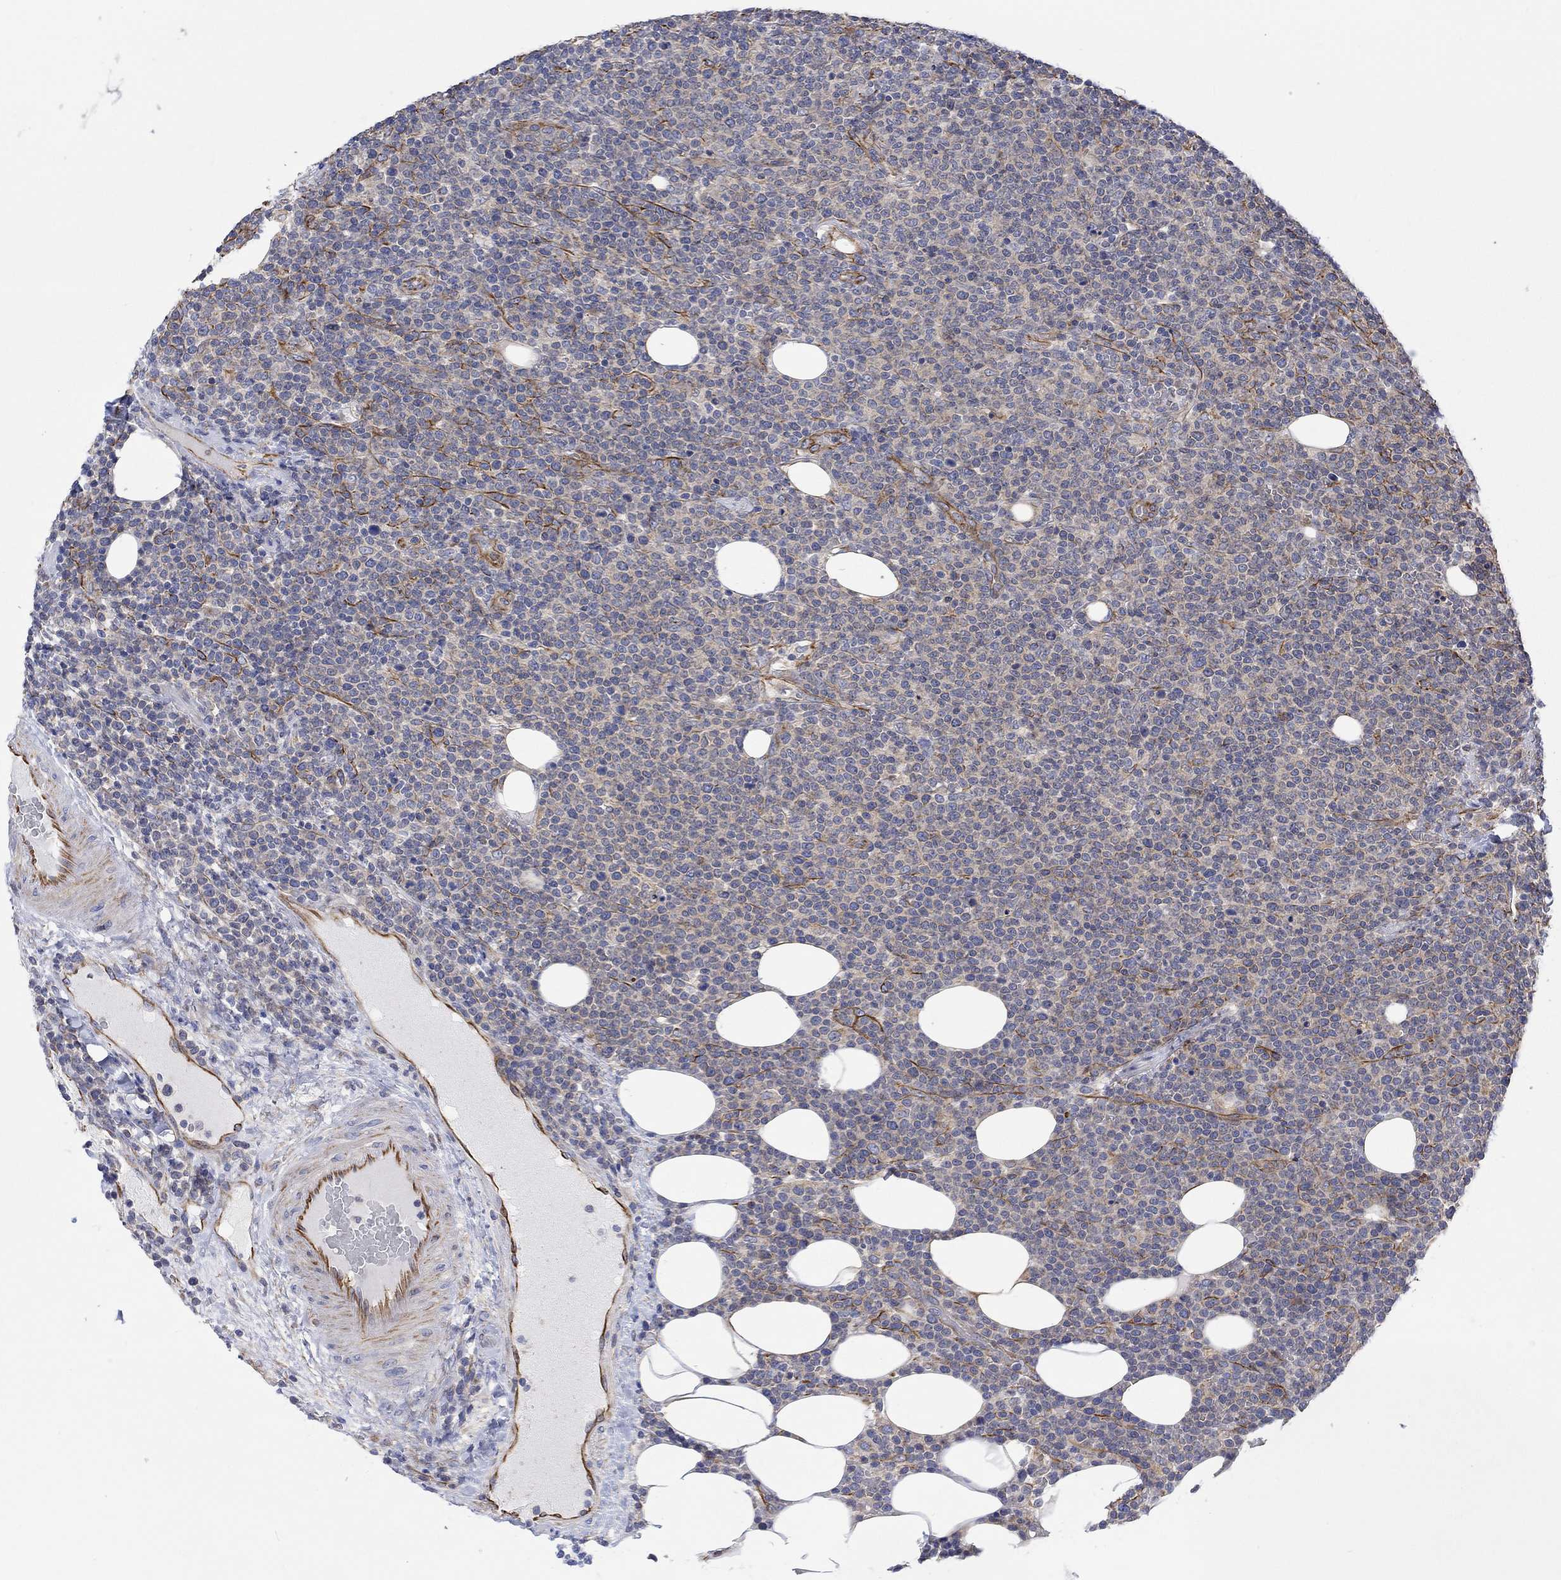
{"staining": {"intensity": "weak", "quantity": "25%-75%", "location": "cytoplasmic/membranous"}, "tissue": "lymphoma", "cell_type": "Tumor cells", "image_type": "cancer", "snomed": [{"axis": "morphology", "description": "Malignant lymphoma, non-Hodgkin's type, High grade"}, {"axis": "topography", "description": "Lymph node"}], "caption": "Weak cytoplasmic/membranous staining is appreciated in about 25%-75% of tumor cells in malignant lymphoma, non-Hodgkin's type (high-grade). The staining was performed using DAB (3,3'-diaminobenzidine), with brown indicating positive protein expression. Nuclei are stained blue with hematoxylin.", "gene": "CAMK1D", "patient": {"sex": "male", "age": 61}}